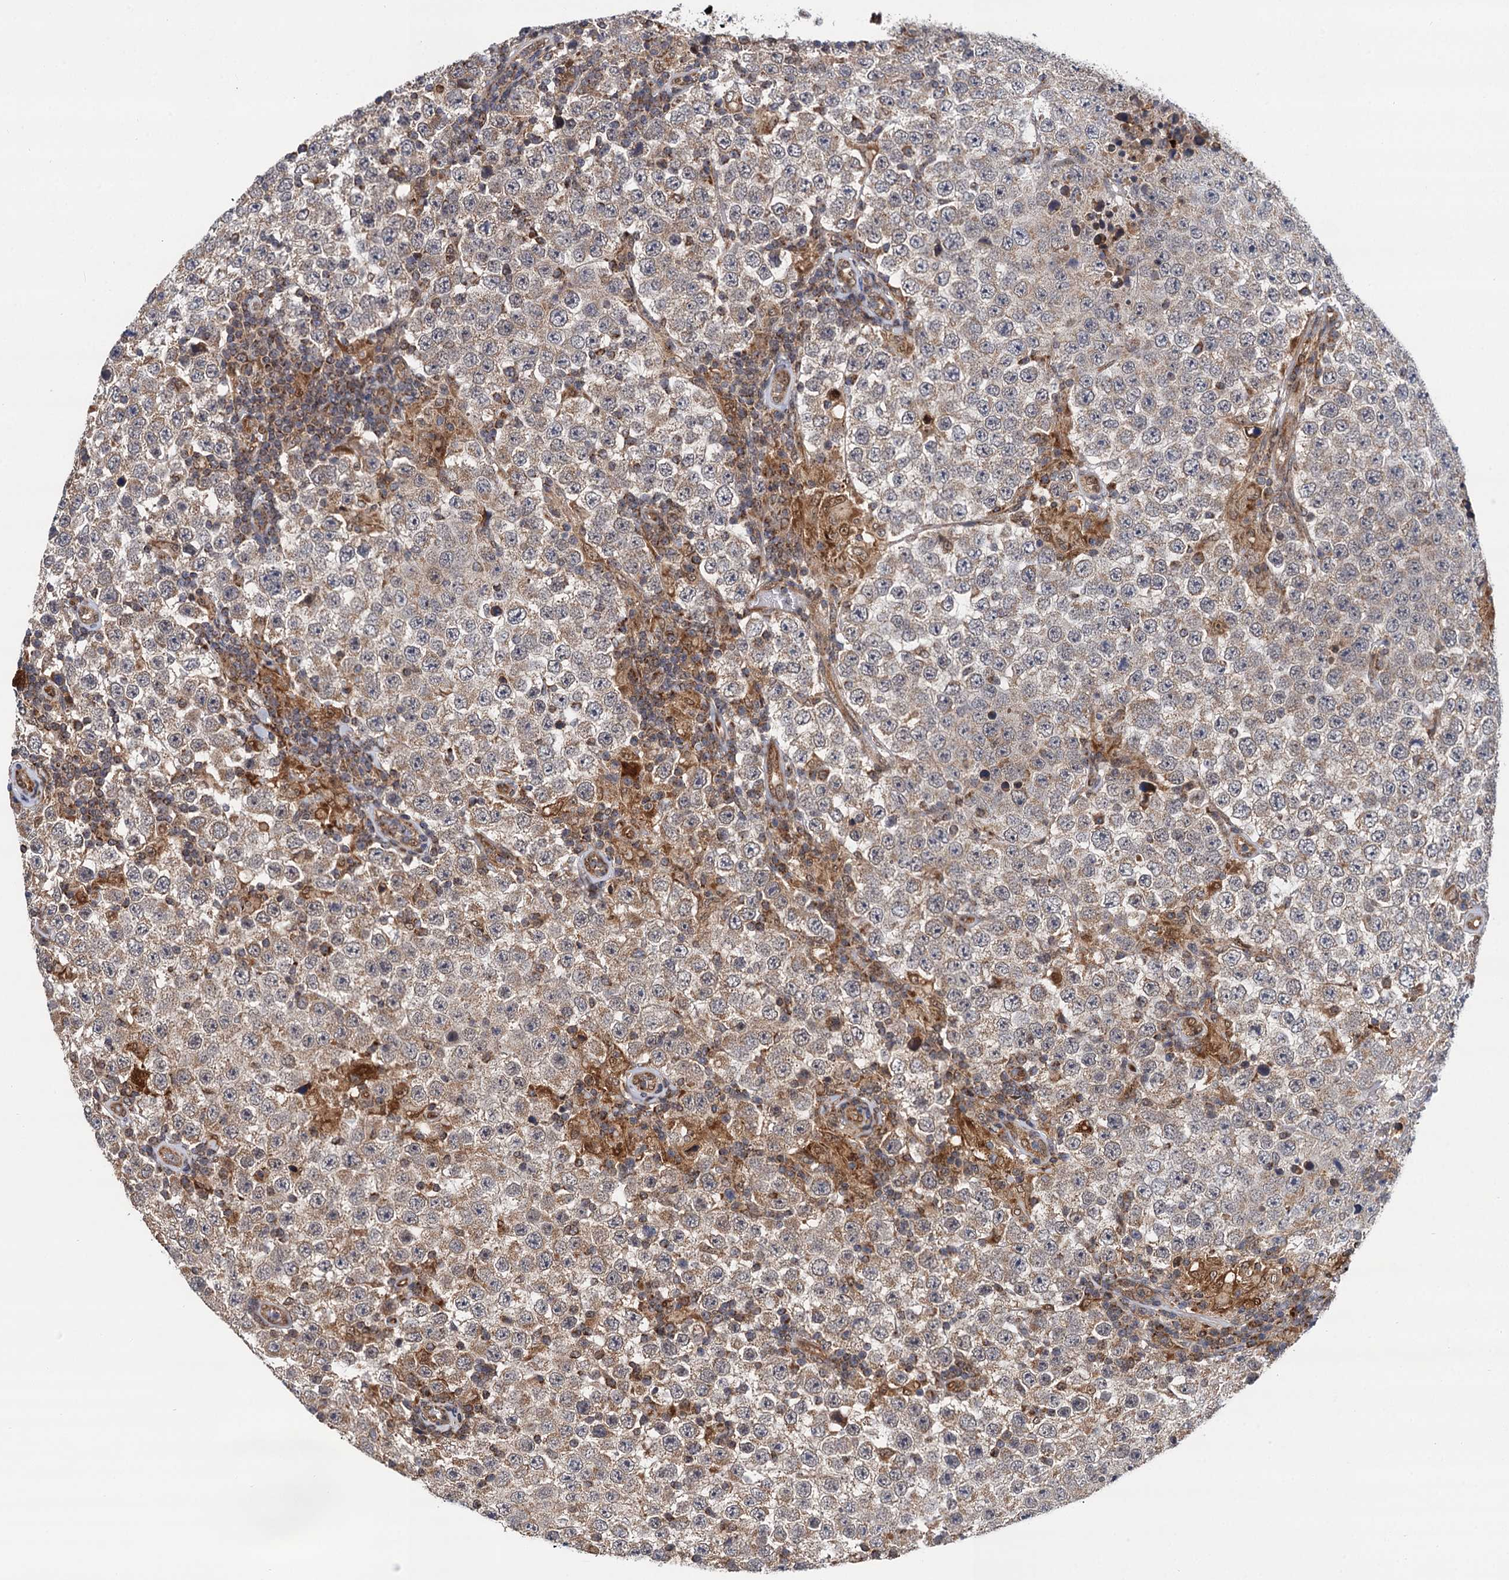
{"staining": {"intensity": "weak", "quantity": ">75%", "location": "cytoplasmic/membranous"}, "tissue": "testis cancer", "cell_type": "Tumor cells", "image_type": "cancer", "snomed": [{"axis": "morphology", "description": "Normal tissue, NOS"}, {"axis": "morphology", "description": "Urothelial carcinoma, High grade"}, {"axis": "morphology", "description": "Seminoma, NOS"}, {"axis": "morphology", "description": "Carcinoma, Embryonal, NOS"}, {"axis": "topography", "description": "Urinary bladder"}, {"axis": "topography", "description": "Testis"}], "caption": "A brown stain labels weak cytoplasmic/membranous expression of a protein in testis cancer (embryonal carcinoma) tumor cells.", "gene": "CMPK2", "patient": {"sex": "male", "age": 41}}